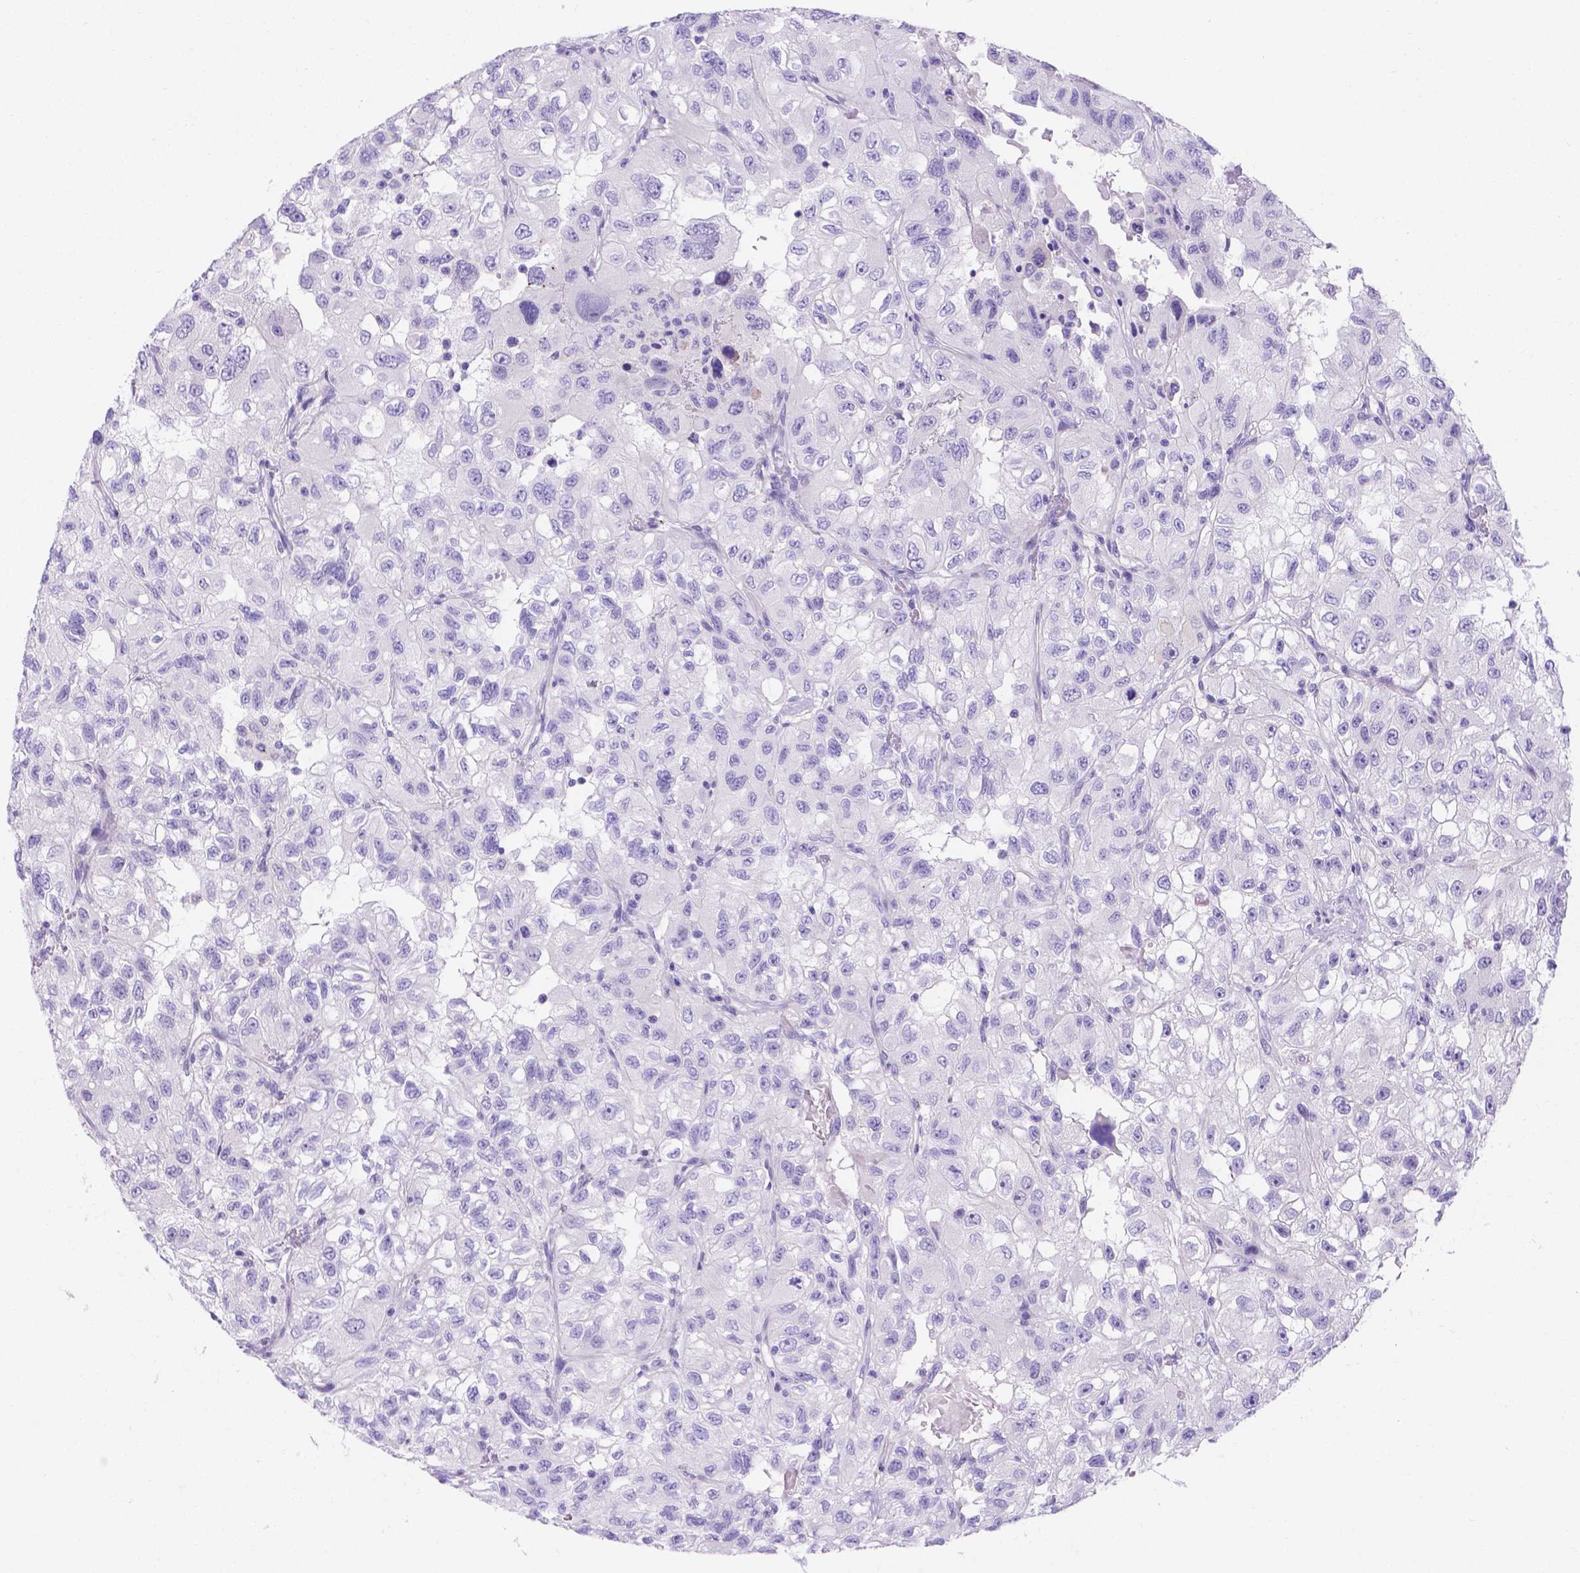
{"staining": {"intensity": "negative", "quantity": "none", "location": "none"}, "tissue": "renal cancer", "cell_type": "Tumor cells", "image_type": "cancer", "snomed": [{"axis": "morphology", "description": "Adenocarcinoma, NOS"}, {"axis": "topography", "description": "Kidney"}], "caption": "The histopathology image demonstrates no significant staining in tumor cells of renal cancer.", "gene": "MLN", "patient": {"sex": "male", "age": 64}}